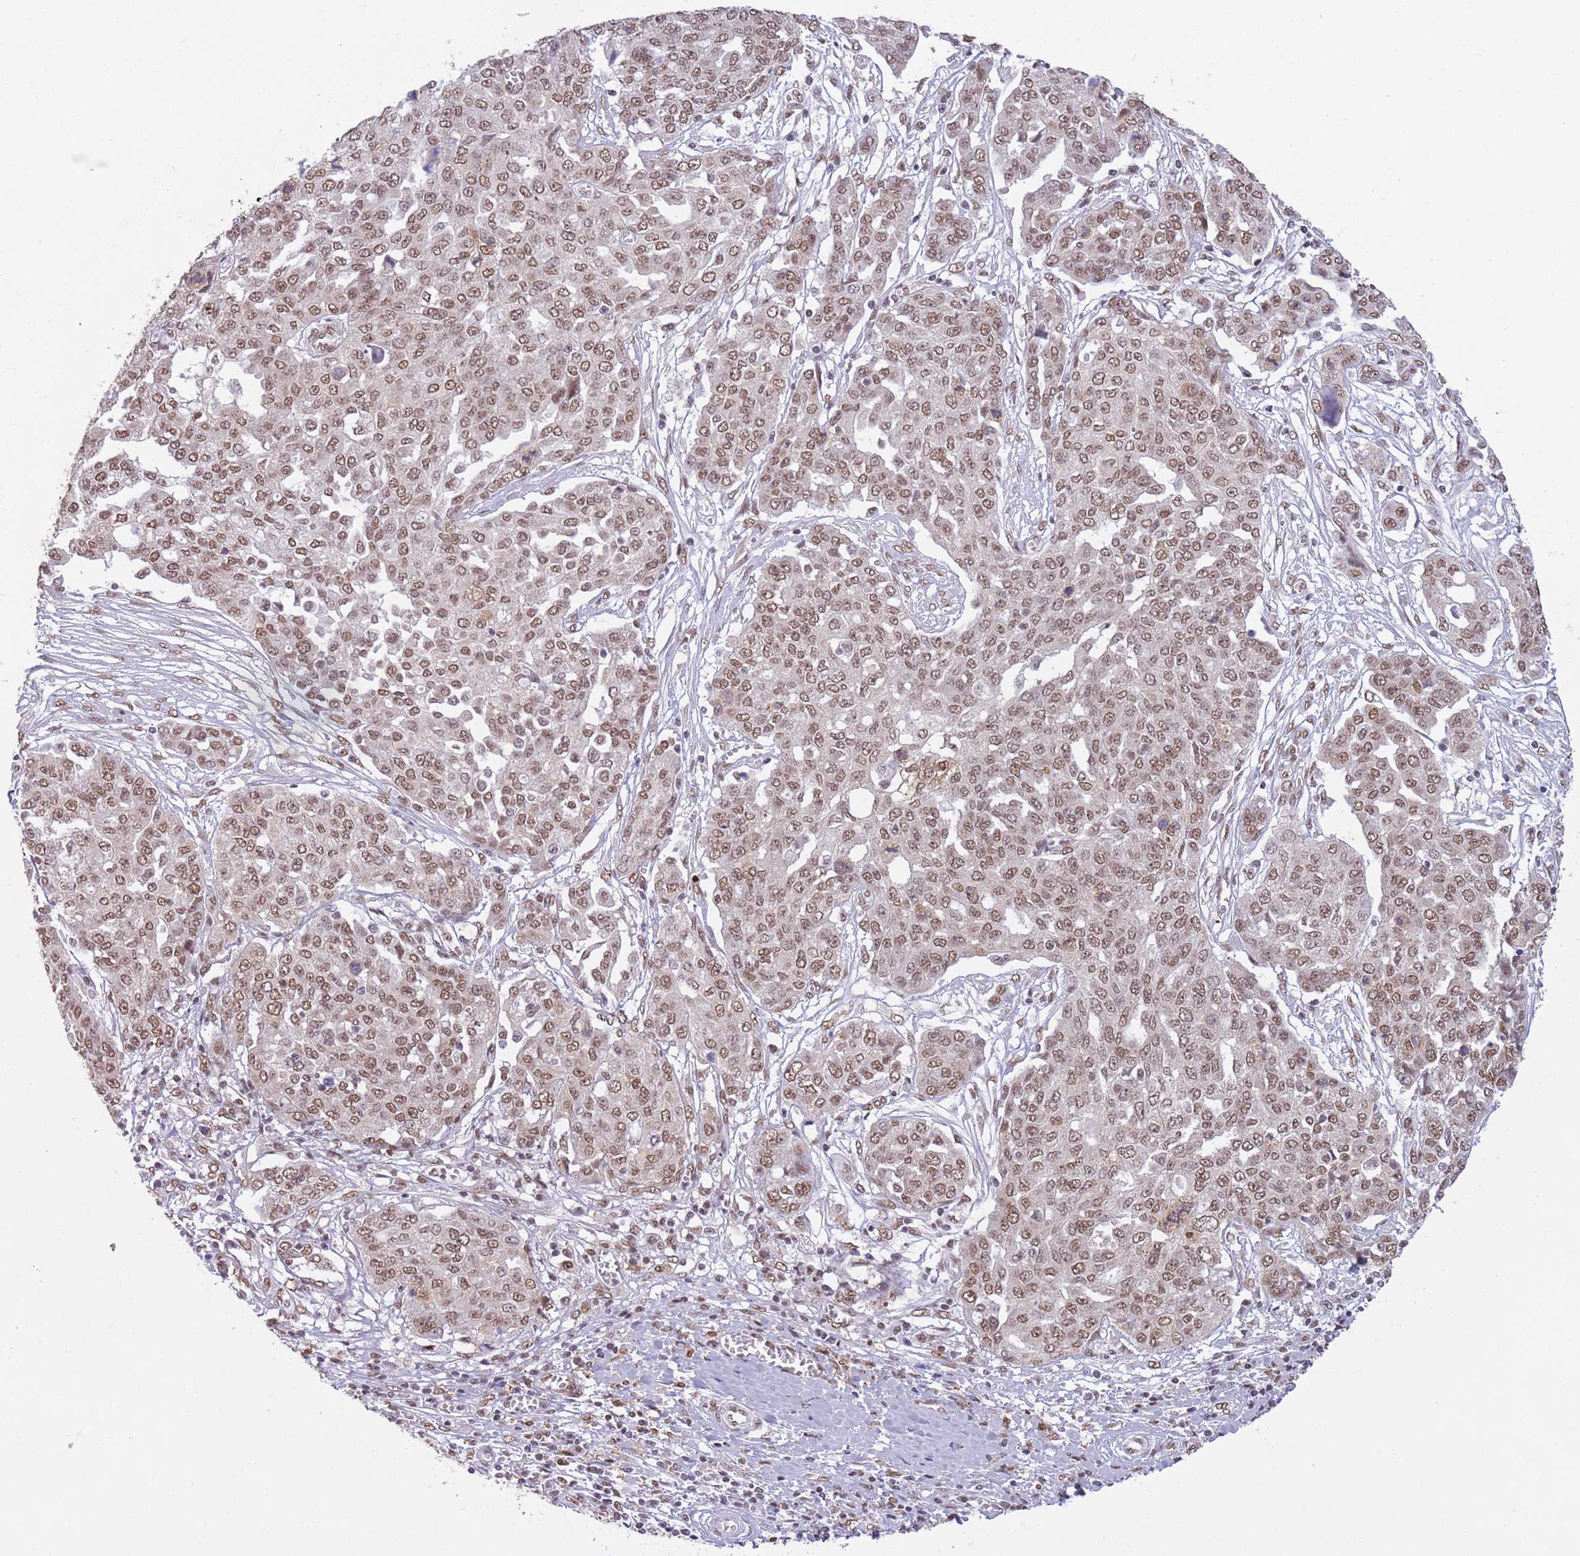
{"staining": {"intensity": "moderate", "quantity": ">75%", "location": "nuclear"}, "tissue": "ovarian cancer", "cell_type": "Tumor cells", "image_type": "cancer", "snomed": [{"axis": "morphology", "description": "Cystadenocarcinoma, serous, NOS"}, {"axis": "topography", "description": "Soft tissue"}, {"axis": "topography", "description": "Ovary"}], "caption": "This micrograph reveals IHC staining of ovarian cancer (serous cystadenocarcinoma), with medium moderate nuclear staining in approximately >75% of tumor cells.", "gene": "TRIM32", "patient": {"sex": "female", "age": 57}}